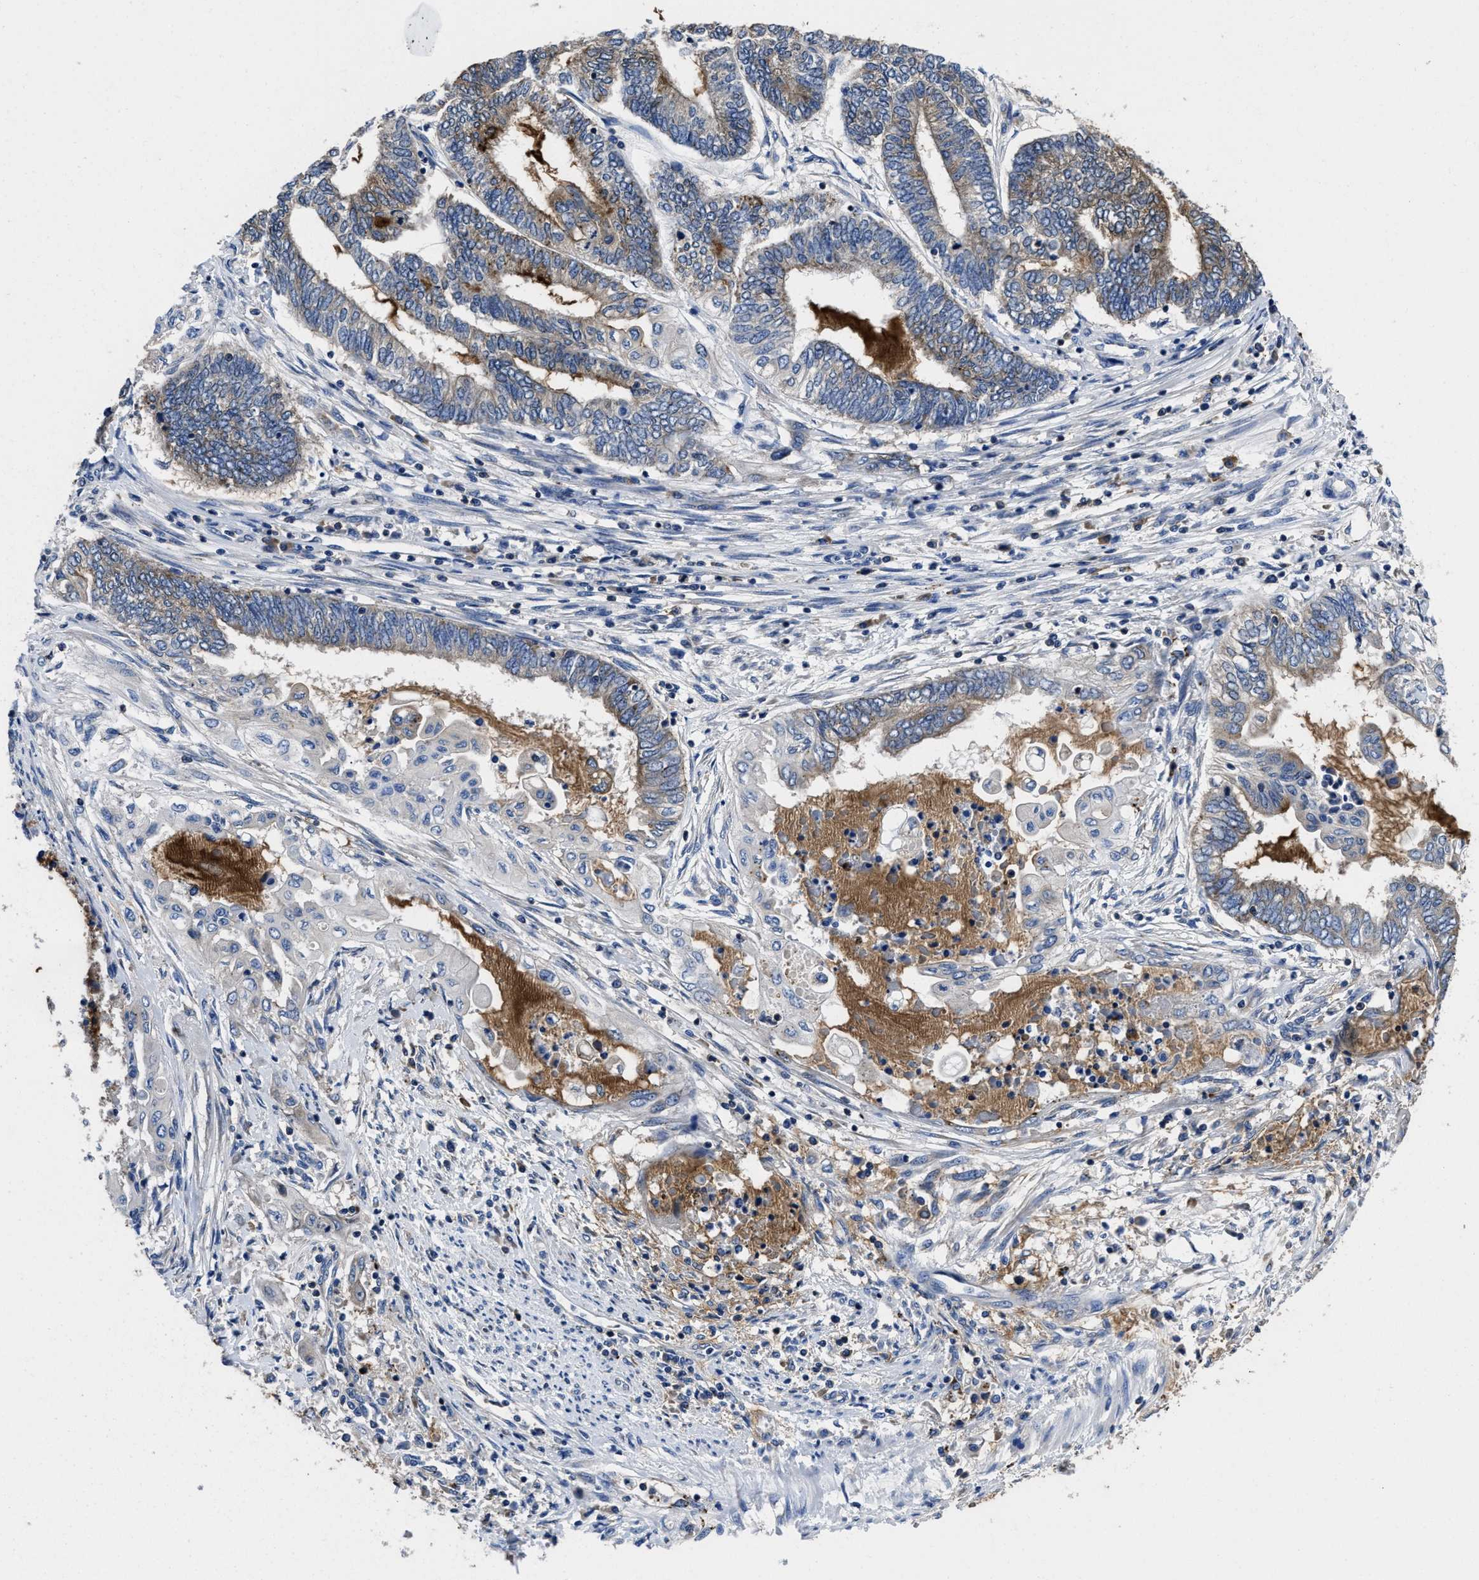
{"staining": {"intensity": "weak", "quantity": "<25%", "location": "cytoplasmic/membranous"}, "tissue": "endometrial cancer", "cell_type": "Tumor cells", "image_type": "cancer", "snomed": [{"axis": "morphology", "description": "Adenocarcinoma, NOS"}, {"axis": "topography", "description": "Uterus"}, {"axis": "topography", "description": "Endometrium"}], "caption": "DAB immunohistochemical staining of adenocarcinoma (endometrial) demonstrates no significant staining in tumor cells.", "gene": "YARS1", "patient": {"sex": "female", "age": 70}}